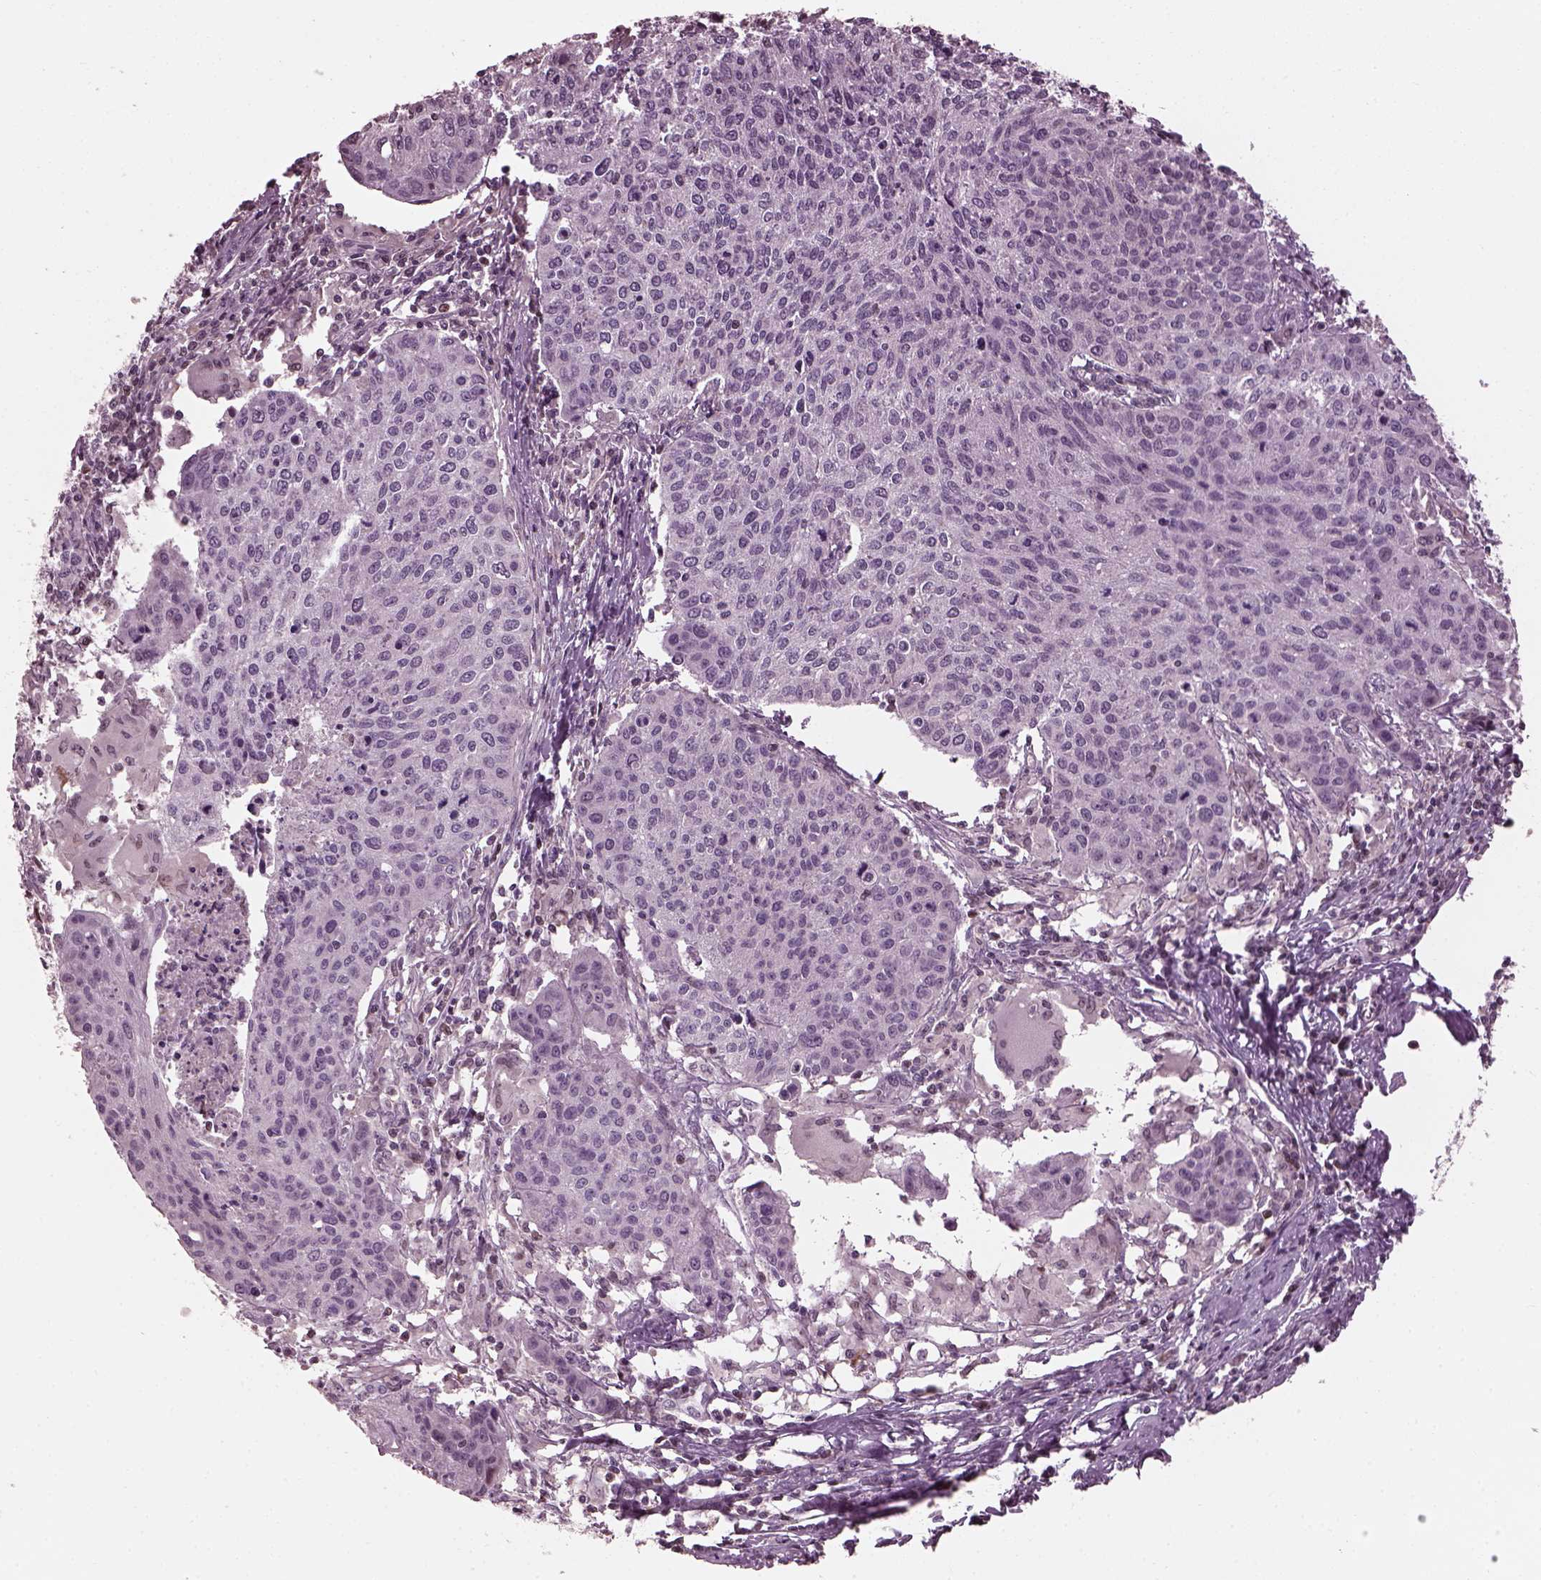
{"staining": {"intensity": "negative", "quantity": "none", "location": "none"}, "tissue": "cervical cancer", "cell_type": "Tumor cells", "image_type": "cancer", "snomed": [{"axis": "morphology", "description": "Squamous cell carcinoma, NOS"}, {"axis": "topography", "description": "Cervix"}], "caption": "DAB immunohistochemical staining of cervical squamous cell carcinoma reveals no significant expression in tumor cells. (Stains: DAB (3,3'-diaminobenzidine) immunohistochemistry with hematoxylin counter stain, Microscopy: brightfield microscopy at high magnification).", "gene": "BFSP1", "patient": {"sex": "female", "age": 38}}